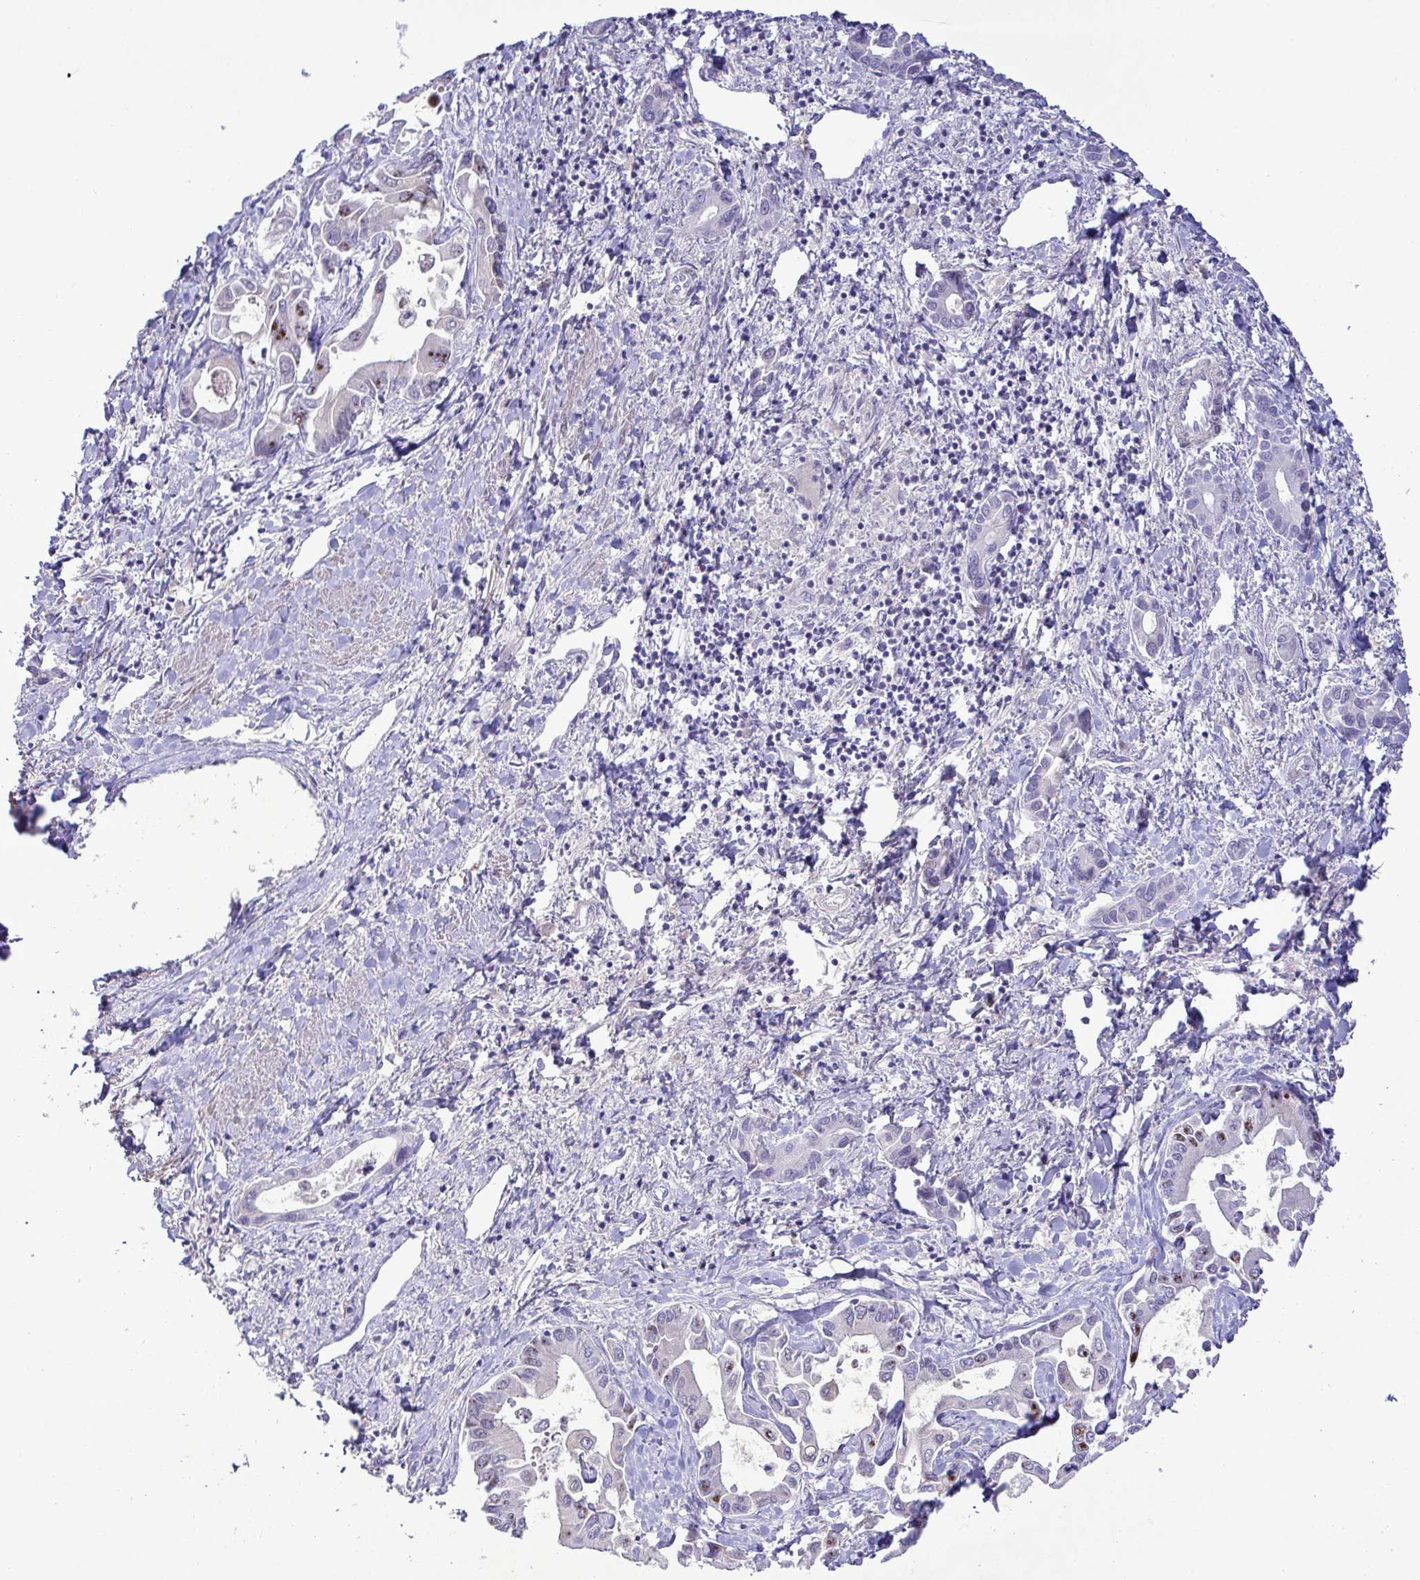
{"staining": {"intensity": "negative", "quantity": "none", "location": "none"}, "tissue": "liver cancer", "cell_type": "Tumor cells", "image_type": "cancer", "snomed": [{"axis": "morphology", "description": "Cholangiocarcinoma"}, {"axis": "topography", "description": "Liver"}], "caption": "Cholangiocarcinoma (liver) stained for a protein using immunohistochemistry (IHC) displays no staining tumor cells.", "gene": "FAM86B1", "patient": {"sex": "male", "age": 66}}